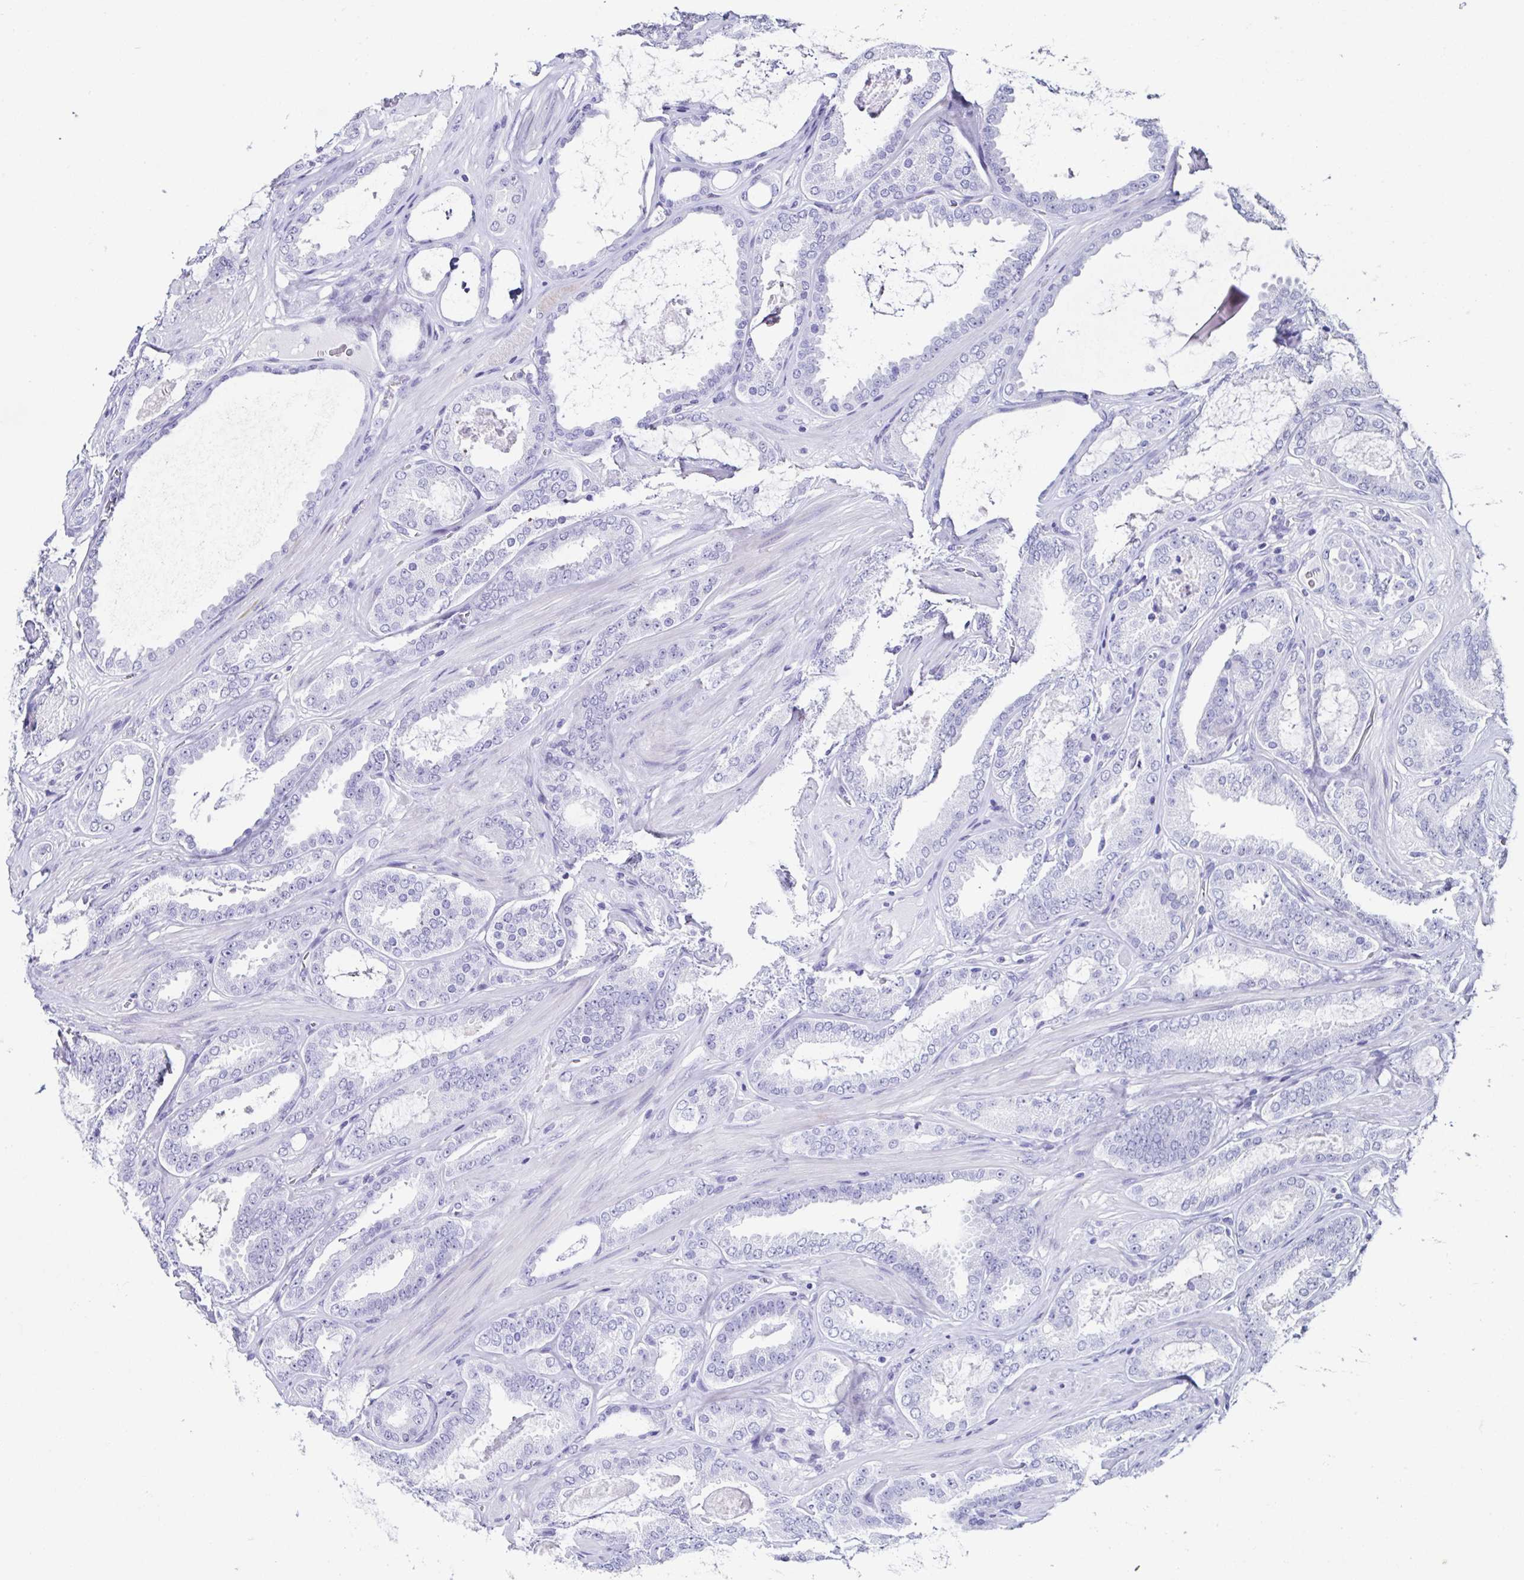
{"staining": {"intensity": "negative", "quantity": "none", "location": "none"}, "tissue": "prostate cancer", "cell_type": "Tumor cells", "image_type": "cancer", "snomed": [{"axis": "morphology", "description": "Adenocarcinoma, High grade"}, {"axis": "topography", "description": "Prostate"}], "caption": "The micrograph exhibits no staining of tumor cells in prostate cancer.", "gene": "TNNT2", "patient": {"sex": "male", "age": 63}}